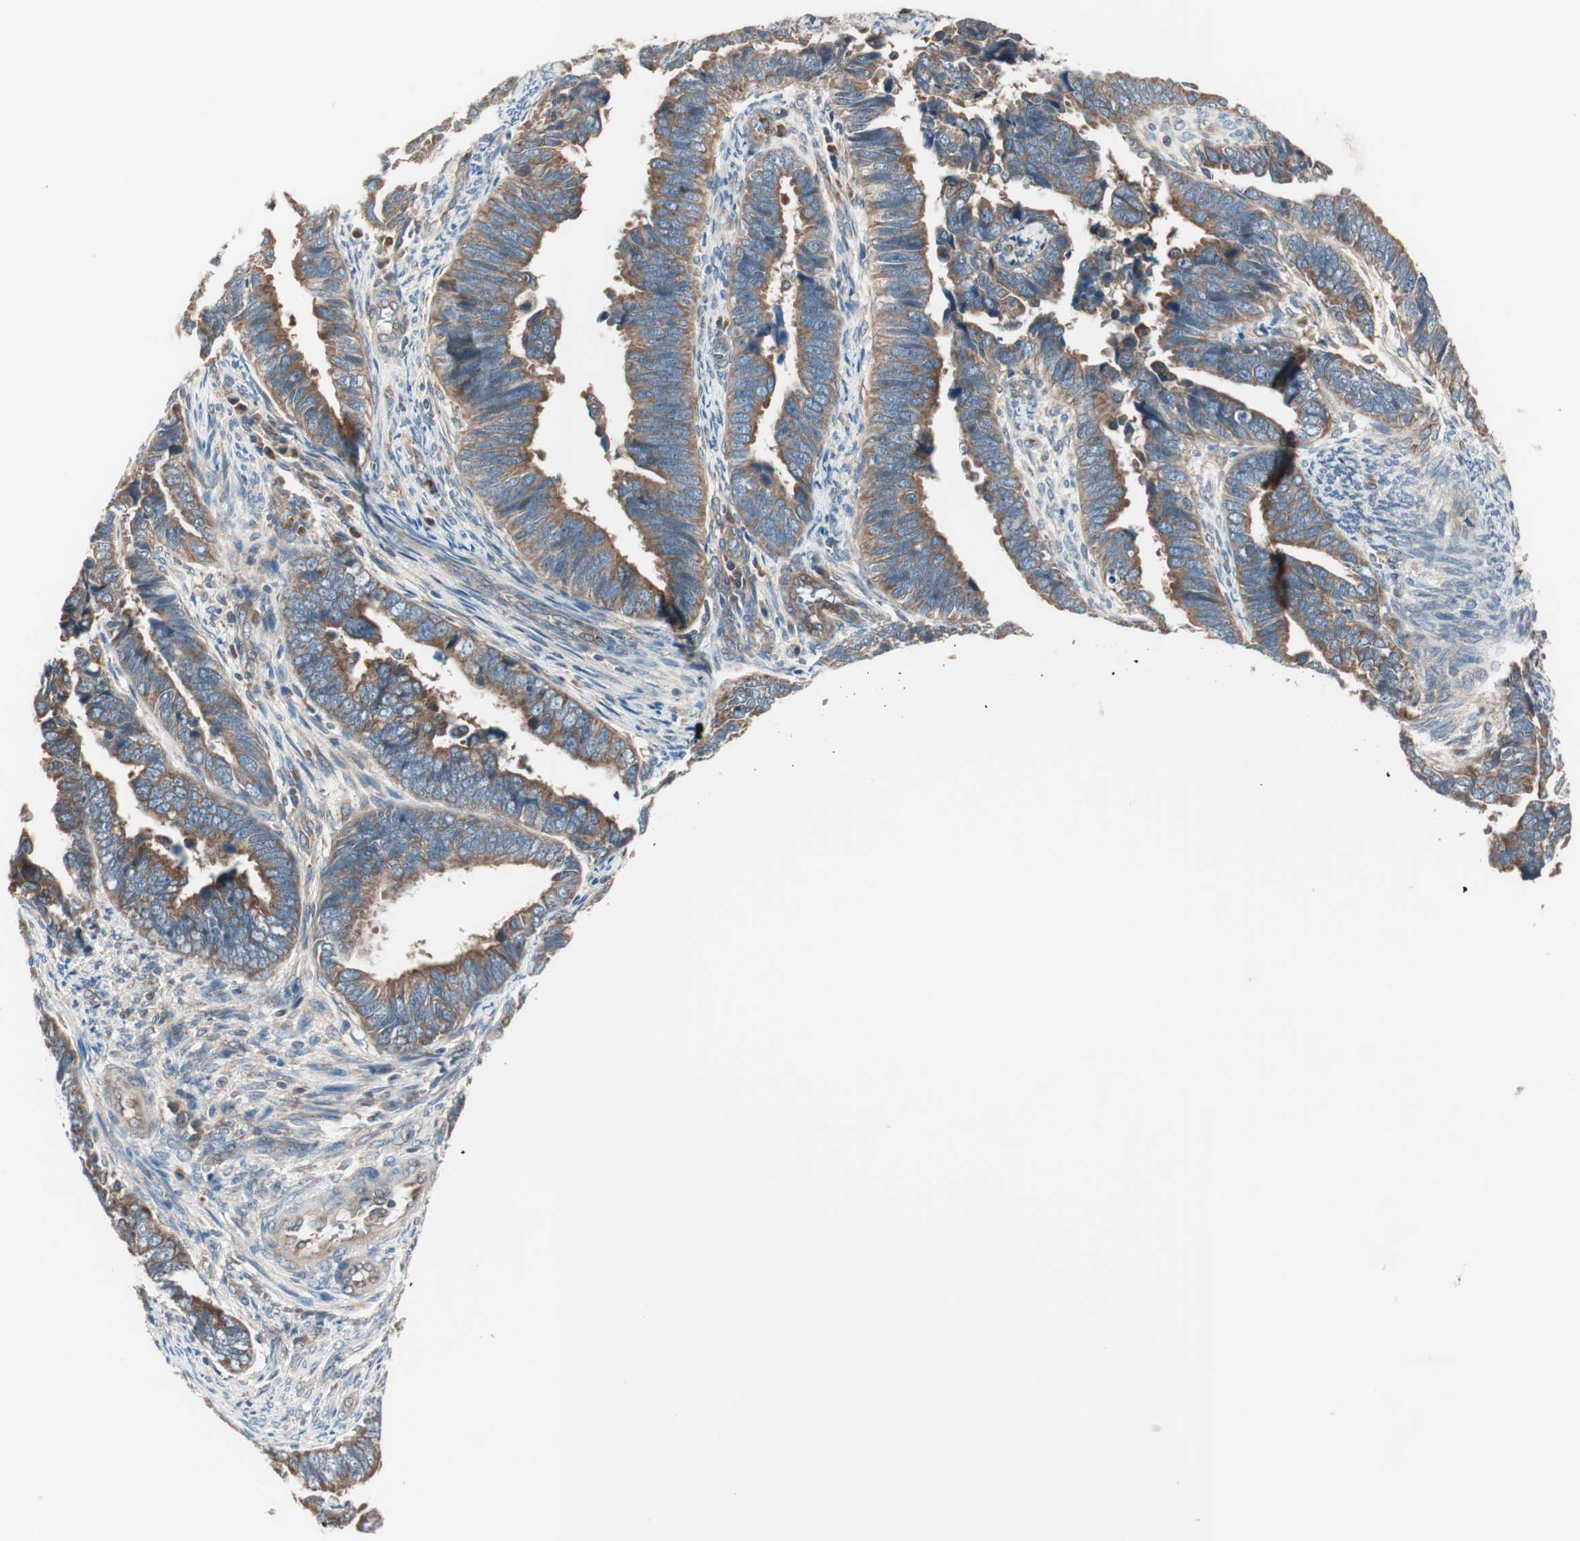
{"staining": {"intensity": "strong", "quantity": ">75%", "location": "cytoplasmic/membranous"}, "tissue": "endometrial cancer", "cell_type": "Tumor cells", "image_type": "cancer", "snomed": [{"axis": "morphology", "description": "Adenocarcinoma, NOS"}, {"axis": "topography", "description": "Endometrium"}], "caption": "IHC staining of endometrial adenocarcinoma, which exhibits high levels of strong cytoplasmic/membranous positivity in about >75% of tumor cells indicating strong cytoplasmic/membranous protein positivity. The staining was performed using DAB (brown) for protein detection and nuclei were counterstained in hematoxylin (blue).", "gene": "TSG101", "patient": {"sex": "female", "age": 75}}